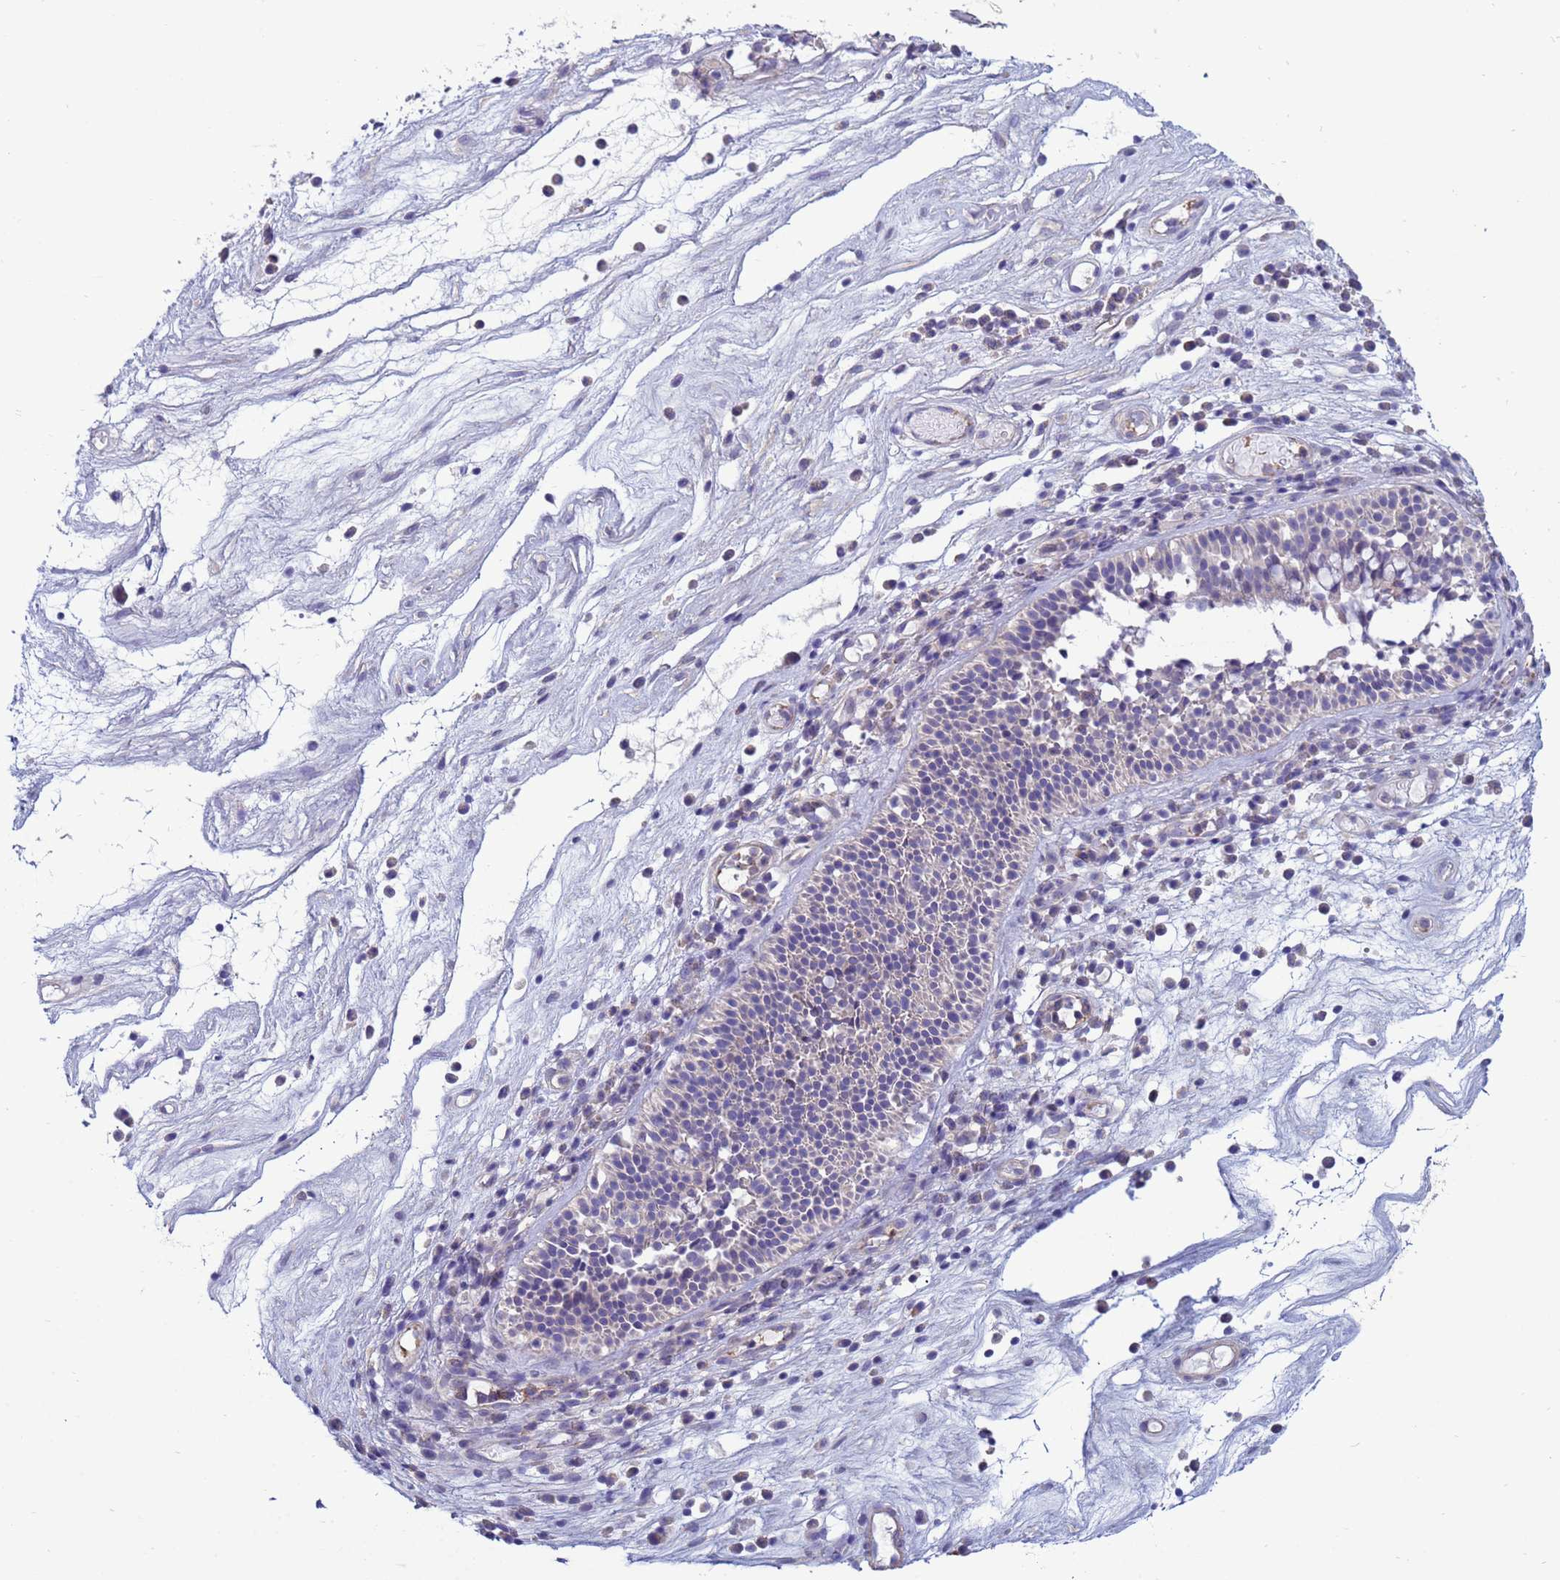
{"staining": {"intensity": "negative", "quantity": "none", "location": "none"}, "tissue": "nasopharynx", "cell_type": "Respiratory epithelial cells", "image_type": "normal", "snomed": [{"axis": "morphology", "description": "Normal tissue, NOS"}, {"axis": "morphology", "description": "Inflammation, NOS"}, {"axis": "morphology", "description": "Malignant melanoma, Metastatic site"}, {"axis": "topography", "description": "Nasopharynx"}], "caption": "Immunohistochemistry of benign human nasopharynx displays no positivity in respiratory epithelial cells.", "gene": "TRPC6", "patient": {"sex": "male", "age": 70}}